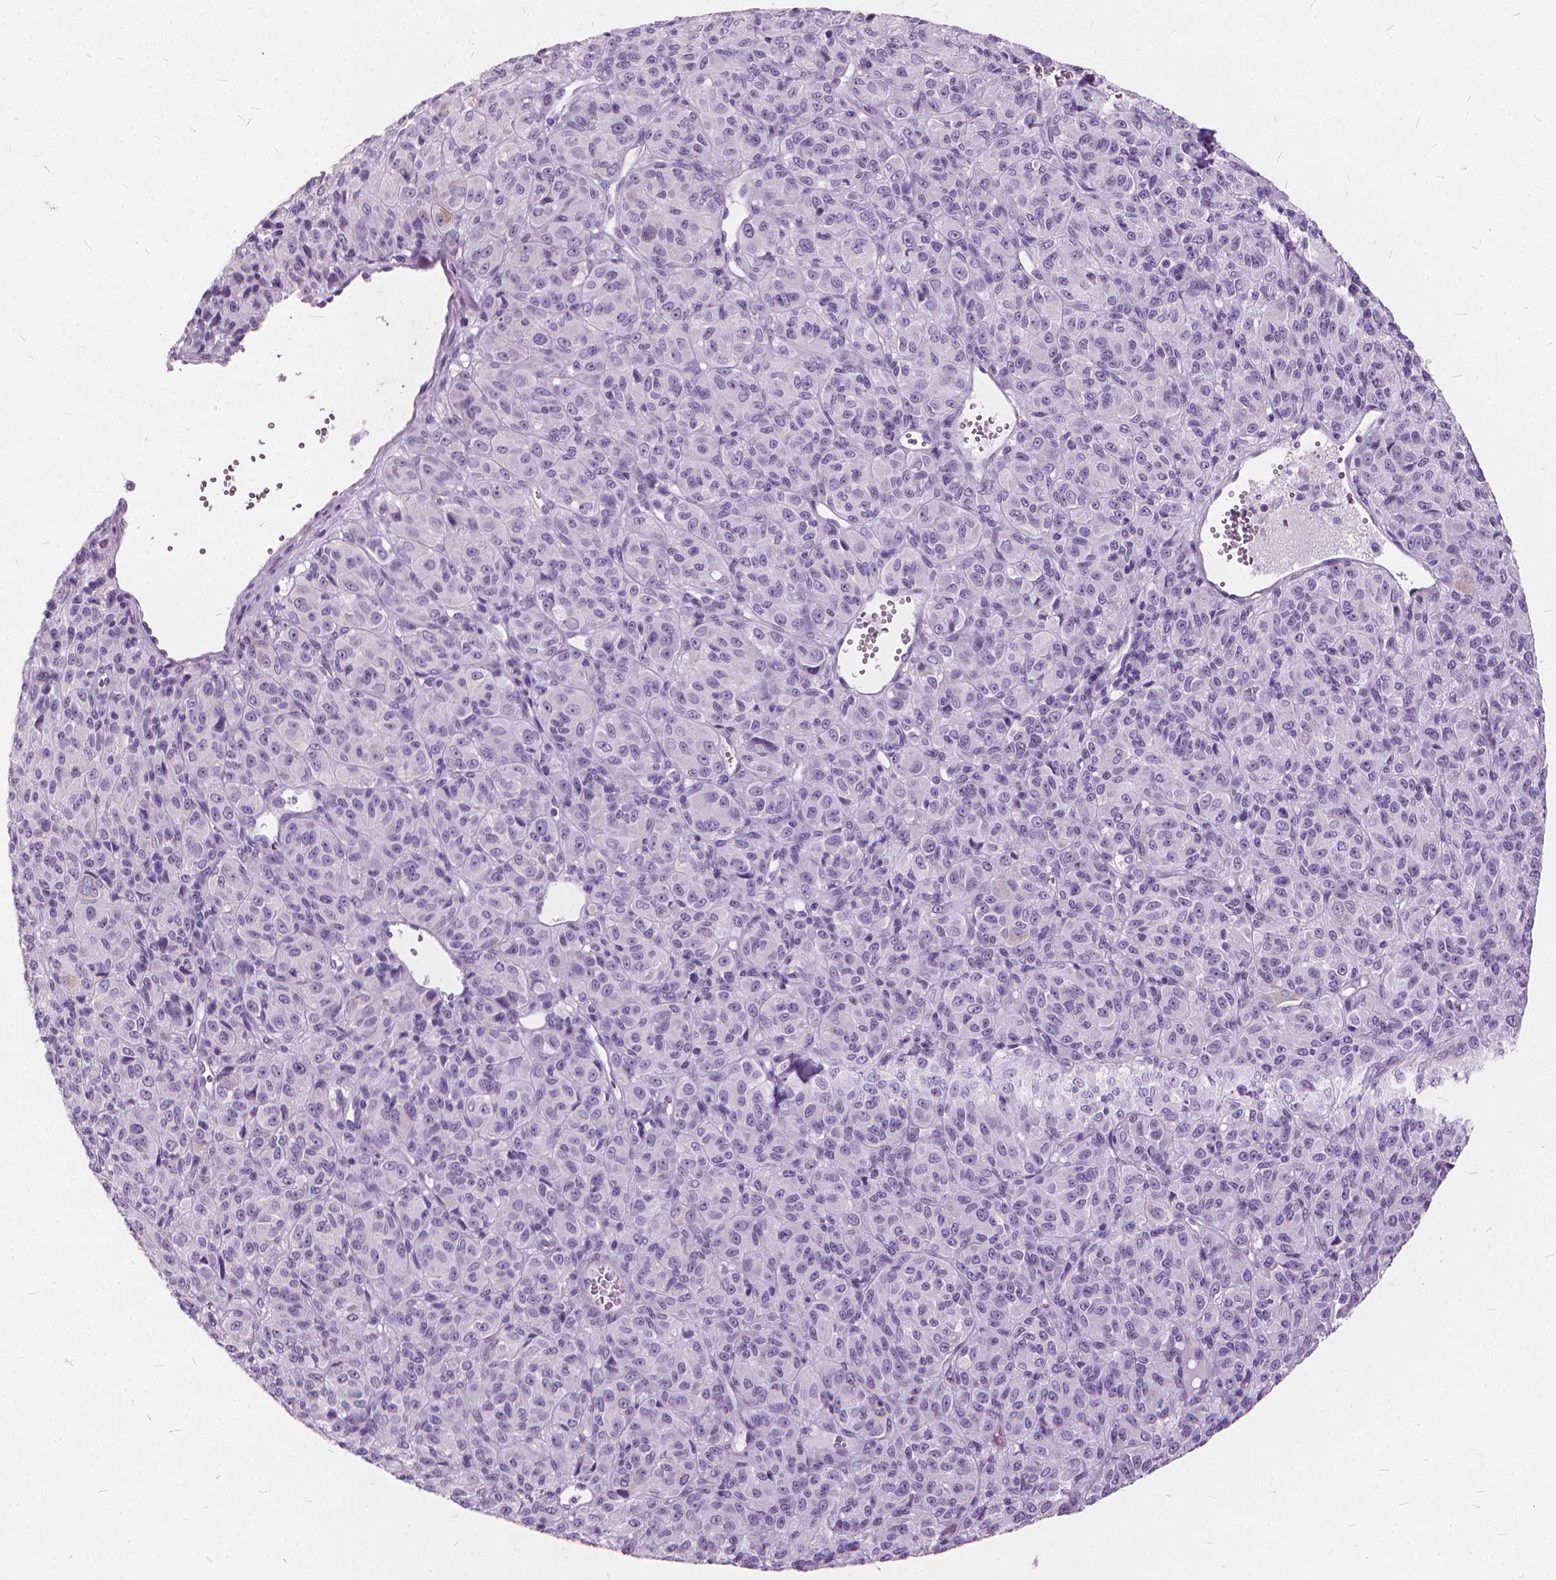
{"staining": {"intensity": "negative", "quantity": "none", "location": "none"}, "tissue": "melanoma", "cell_type": "Tumor cells", "image_type": "cancer", "snomed": [{"axis": "morphology", "description": "Malignant melanoma, Metastatic site"}, {"axis": "topography", "description": "Brain"}], "caption": "Immunohistochemistry (IHC) image of neoplastic tissue: malignant melanoma (metastatic site) stained with DAB reveals no significant protein expression in tumor cells.", "gene": "DNM1", "patient": {"sex": "female", "age": 56}}